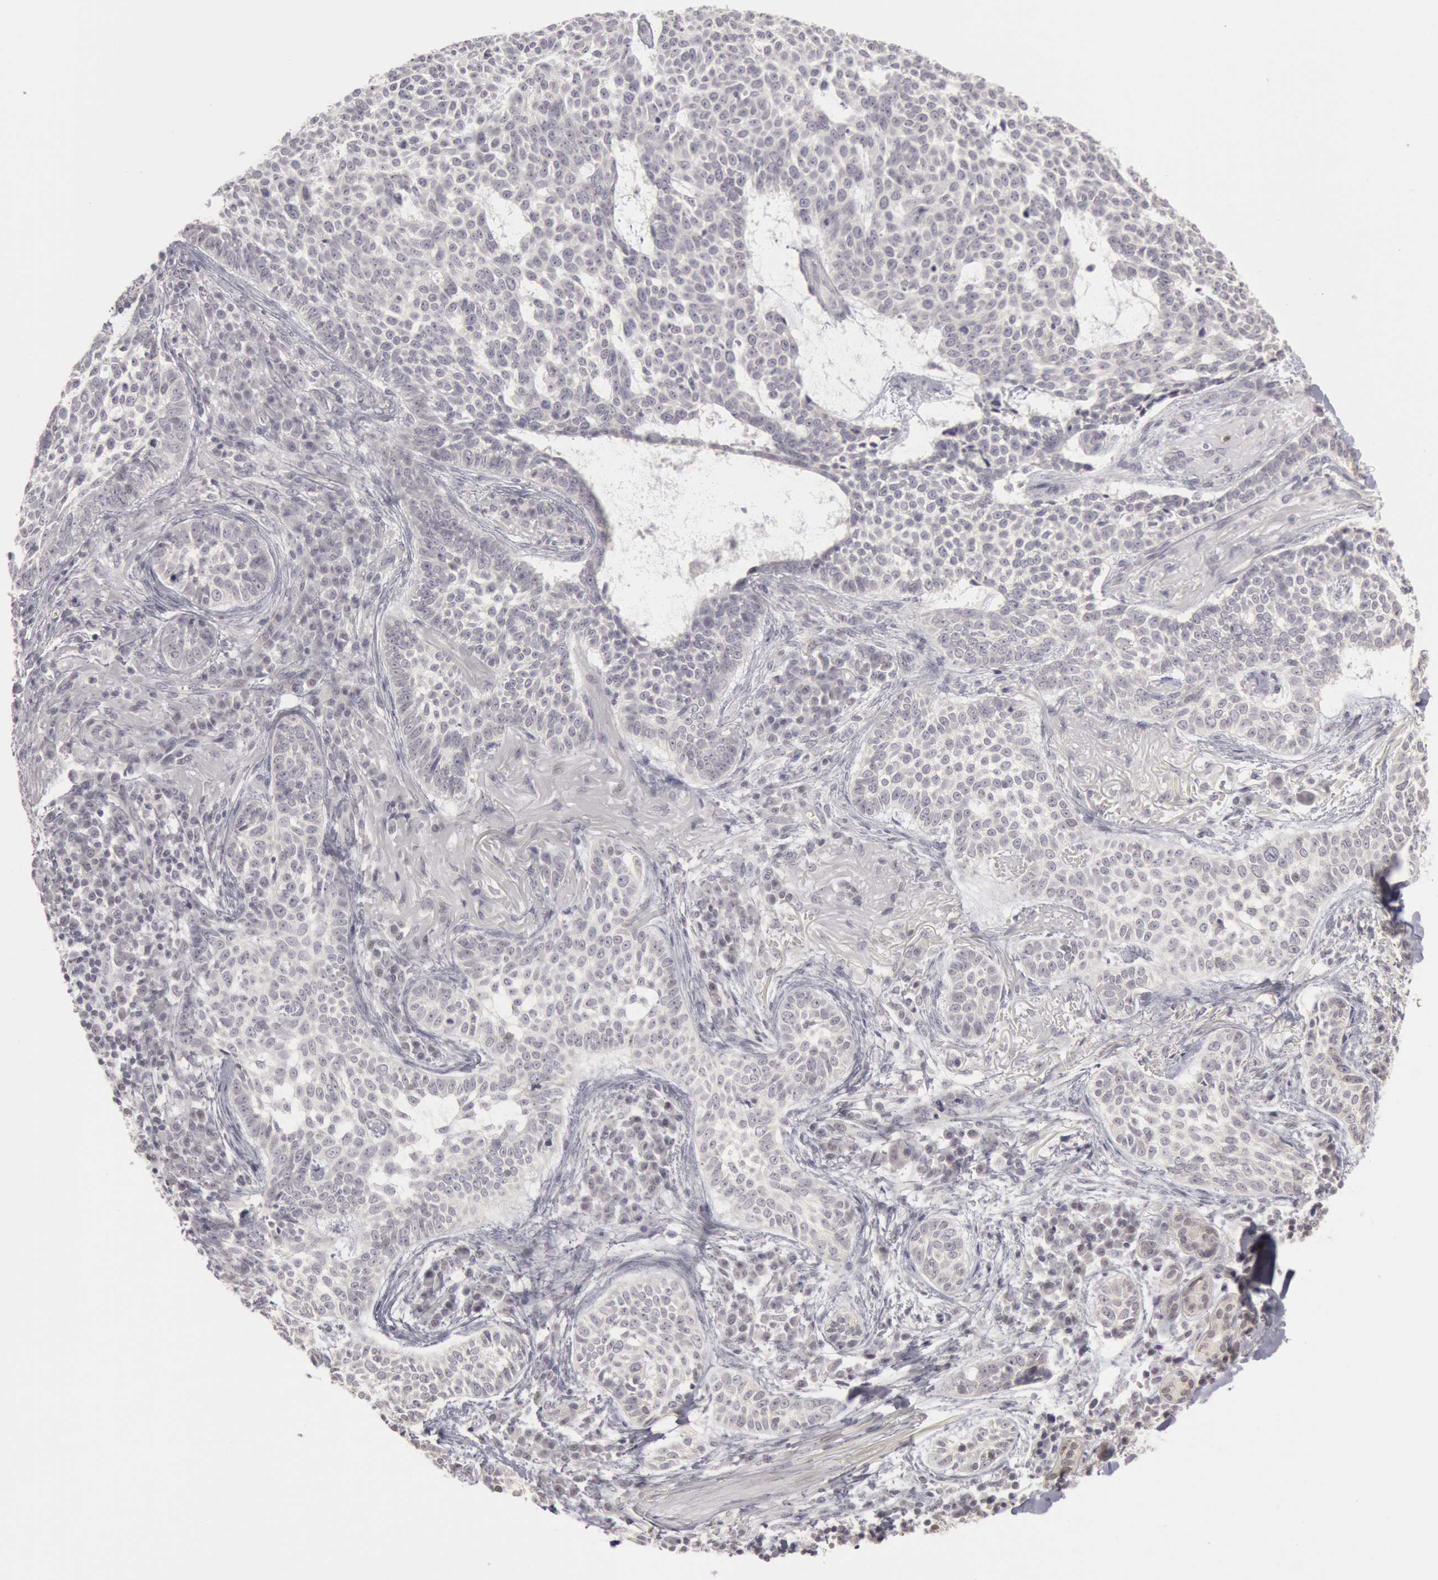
{"staining": {"intensity": "negative", "quantity": "none", "location": "none"}, "tissue": "skin cancer", "cell_type": "Tumor cells", "image_type": "cancer", "snomed": [{"axis": "morphology", "description": "Basal cell carcinoma"}, {"axis": "topography", "description": "Skin"}], "caption": "Tumor cells show no significant protein staining in basal cell carcinoma (skin).", "gene": "RIMBP3C", "patient": {"sex": "female", "age": 89}}